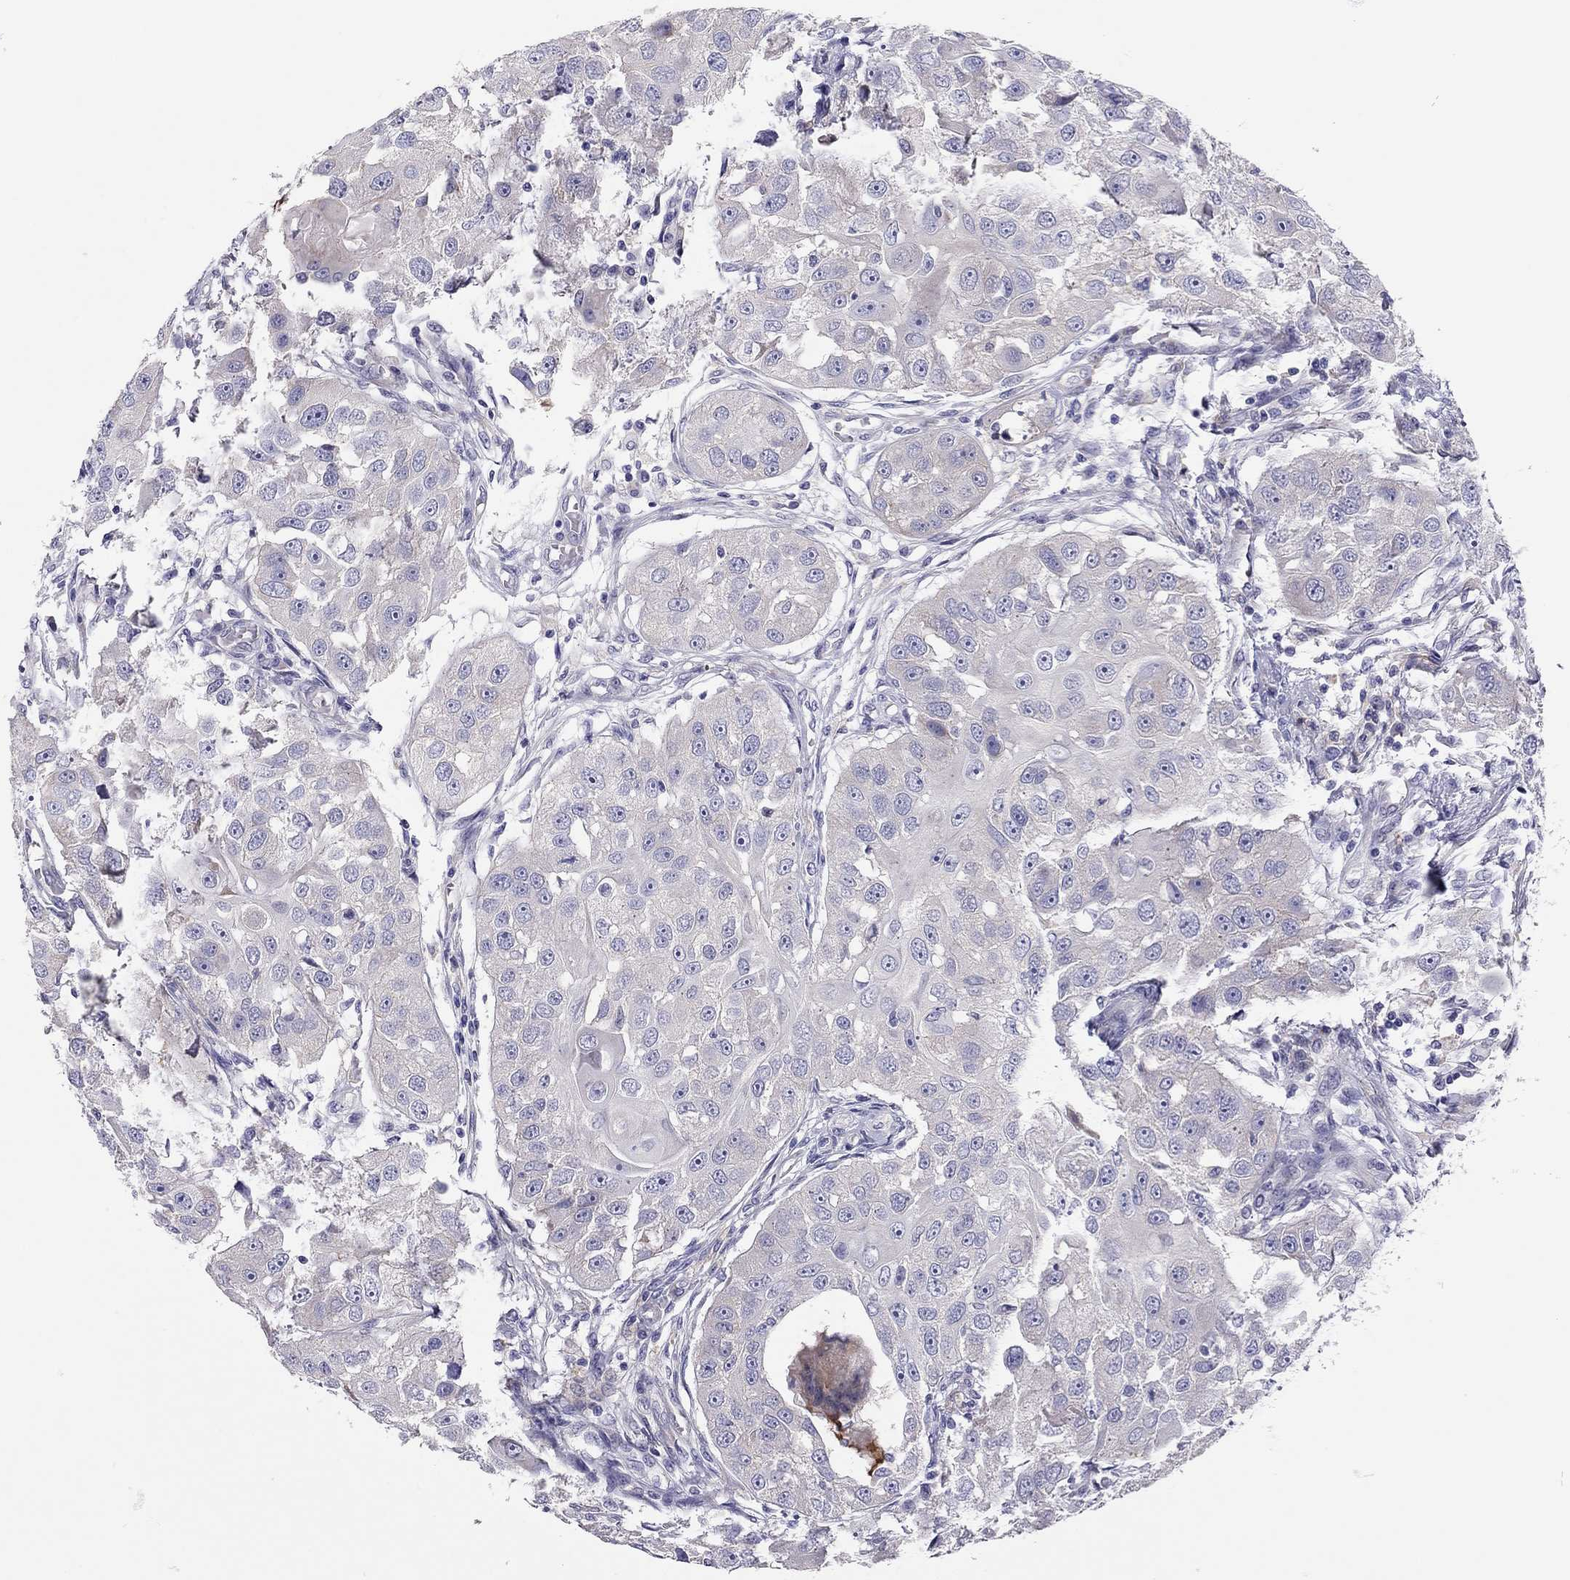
{"staining": {"intensity": "negative", "quantity": "none", "location": "none"}, "tissue": "head and neck cancer", "cell_type": "Tumor cells", "image_type": "cancer", "snomed": [{"axis": "morphology", "description": "Squamous cell carcinoma, NOS"}, {"axis": "topography", "description": "Head-Neck"}], "caption": "IHC photomicrograph of head and neck cancer (squamous cell carcinoma) stained for a protein (brown), which shows no positivity in tumor cells.", "gene": "SCARB1", "patient": {"sex": "male", "age": 51}}